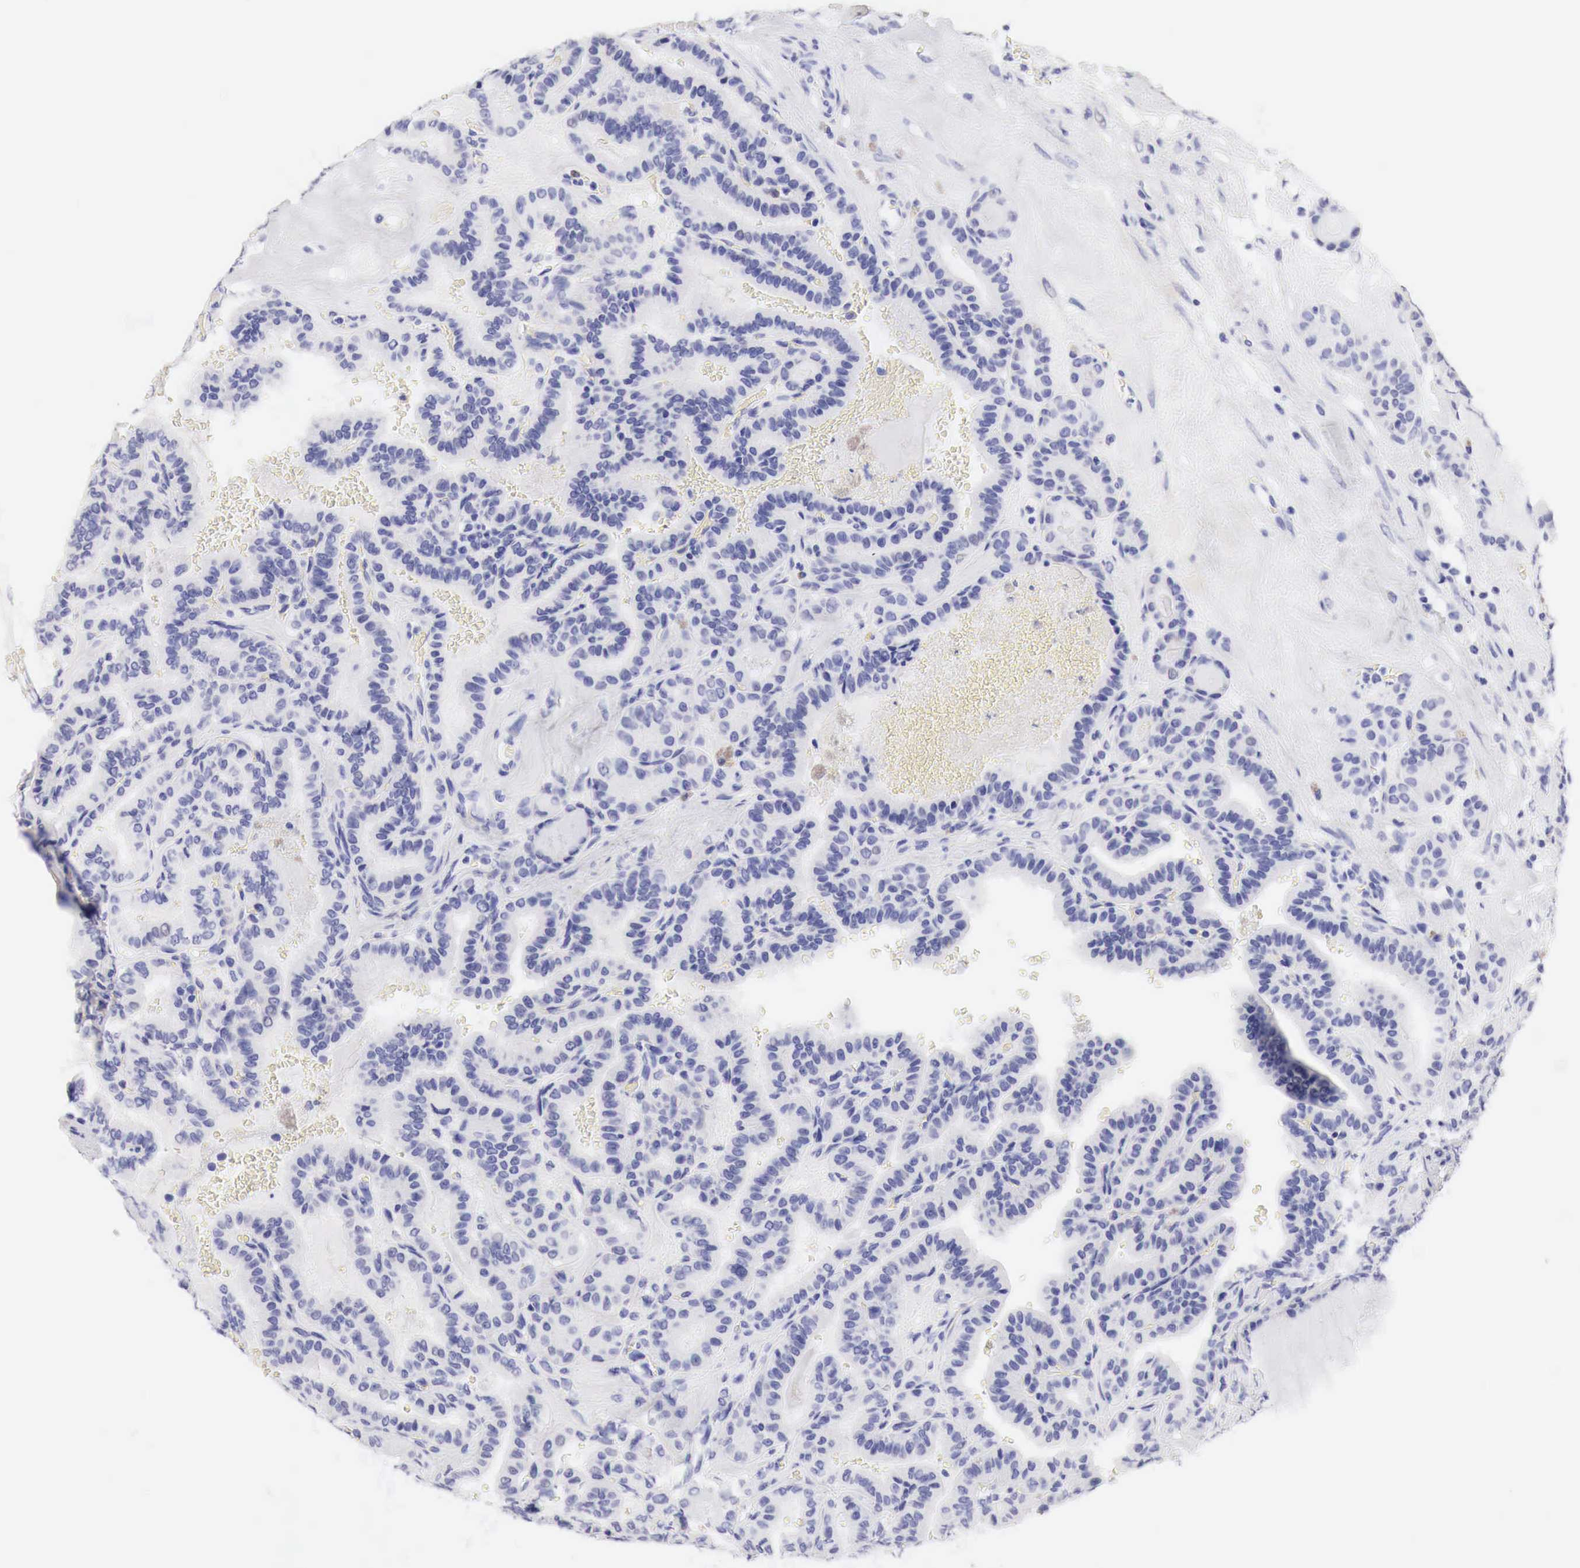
{"staining": {"intensity": "negative", "quantity": "none", "location": "none"}, "tissue": "thyroid cancer", "cell_type": "Tumor cells", "image_type": "cancer", "snomed": [{"axis": "morphology", "description": "Papillary adenocarcinoma, NOS"}, {"axis": "topography", "description": "Thyroid gland"}], "caption": "Thyroid papillary adenocarcinoma was stained to show a protein in brown. There is no significant positivity in tumor cells.", "gene": "TYR", "patient": {"sex": "male", "age": 87}}